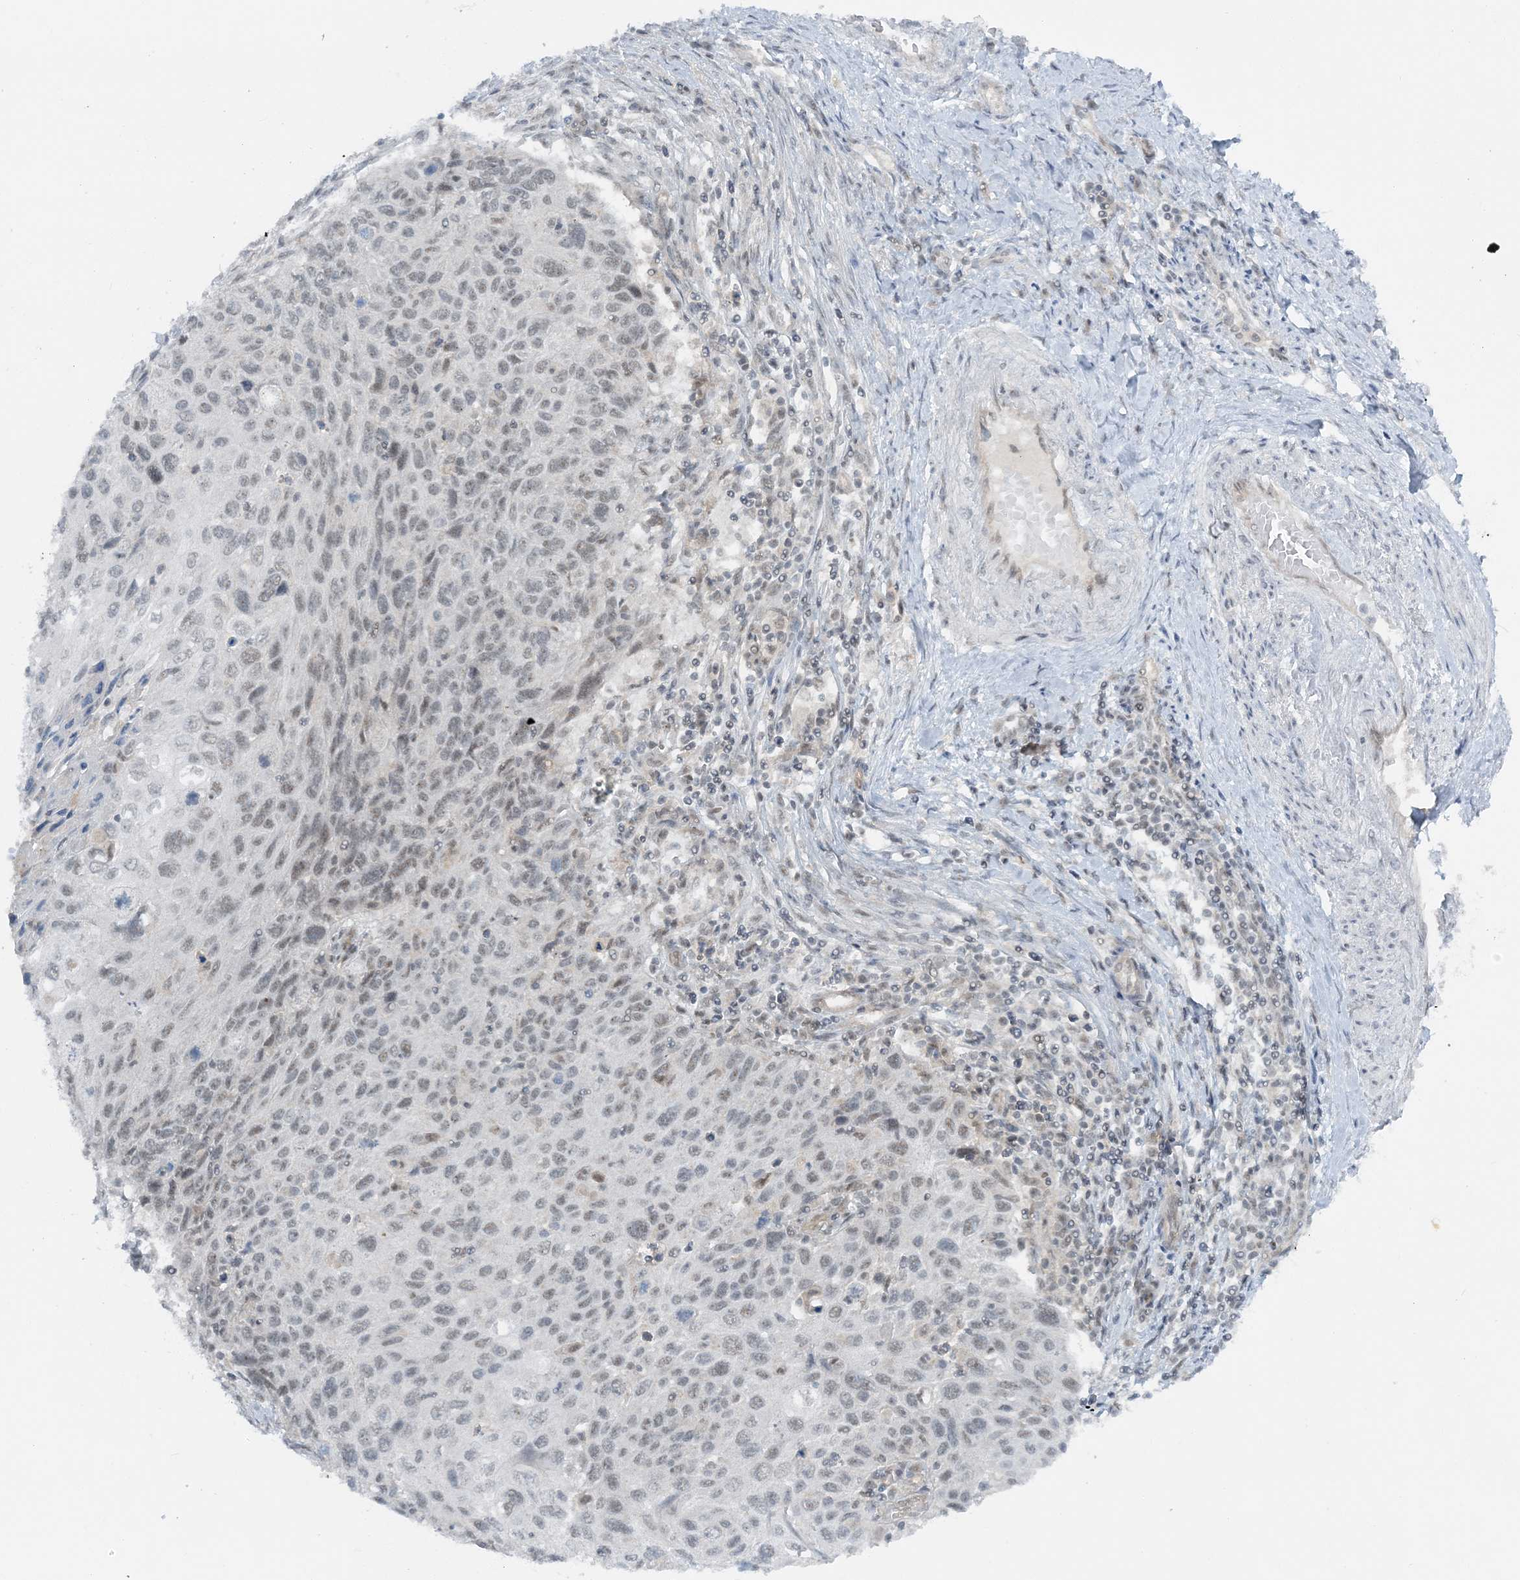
{"staining": {"intensity": "negative", "quantity": "none", "location": "none"}, "tissue": "cervical cancer", "cell_type": "Tumor cells", "image_type": "cancer", "snomed": [{"axis": "morphology", "description": "Squamous cell carcinoma, NOS"}, {"axis": "topography", "description": "Cervix"}], "caption": "Human cervical cancer stained for a protein using immunohistochemistry displays no expression in tumor cells.", "gene": "ATP11A", "patient": {"sex": "female", "age": 70}}